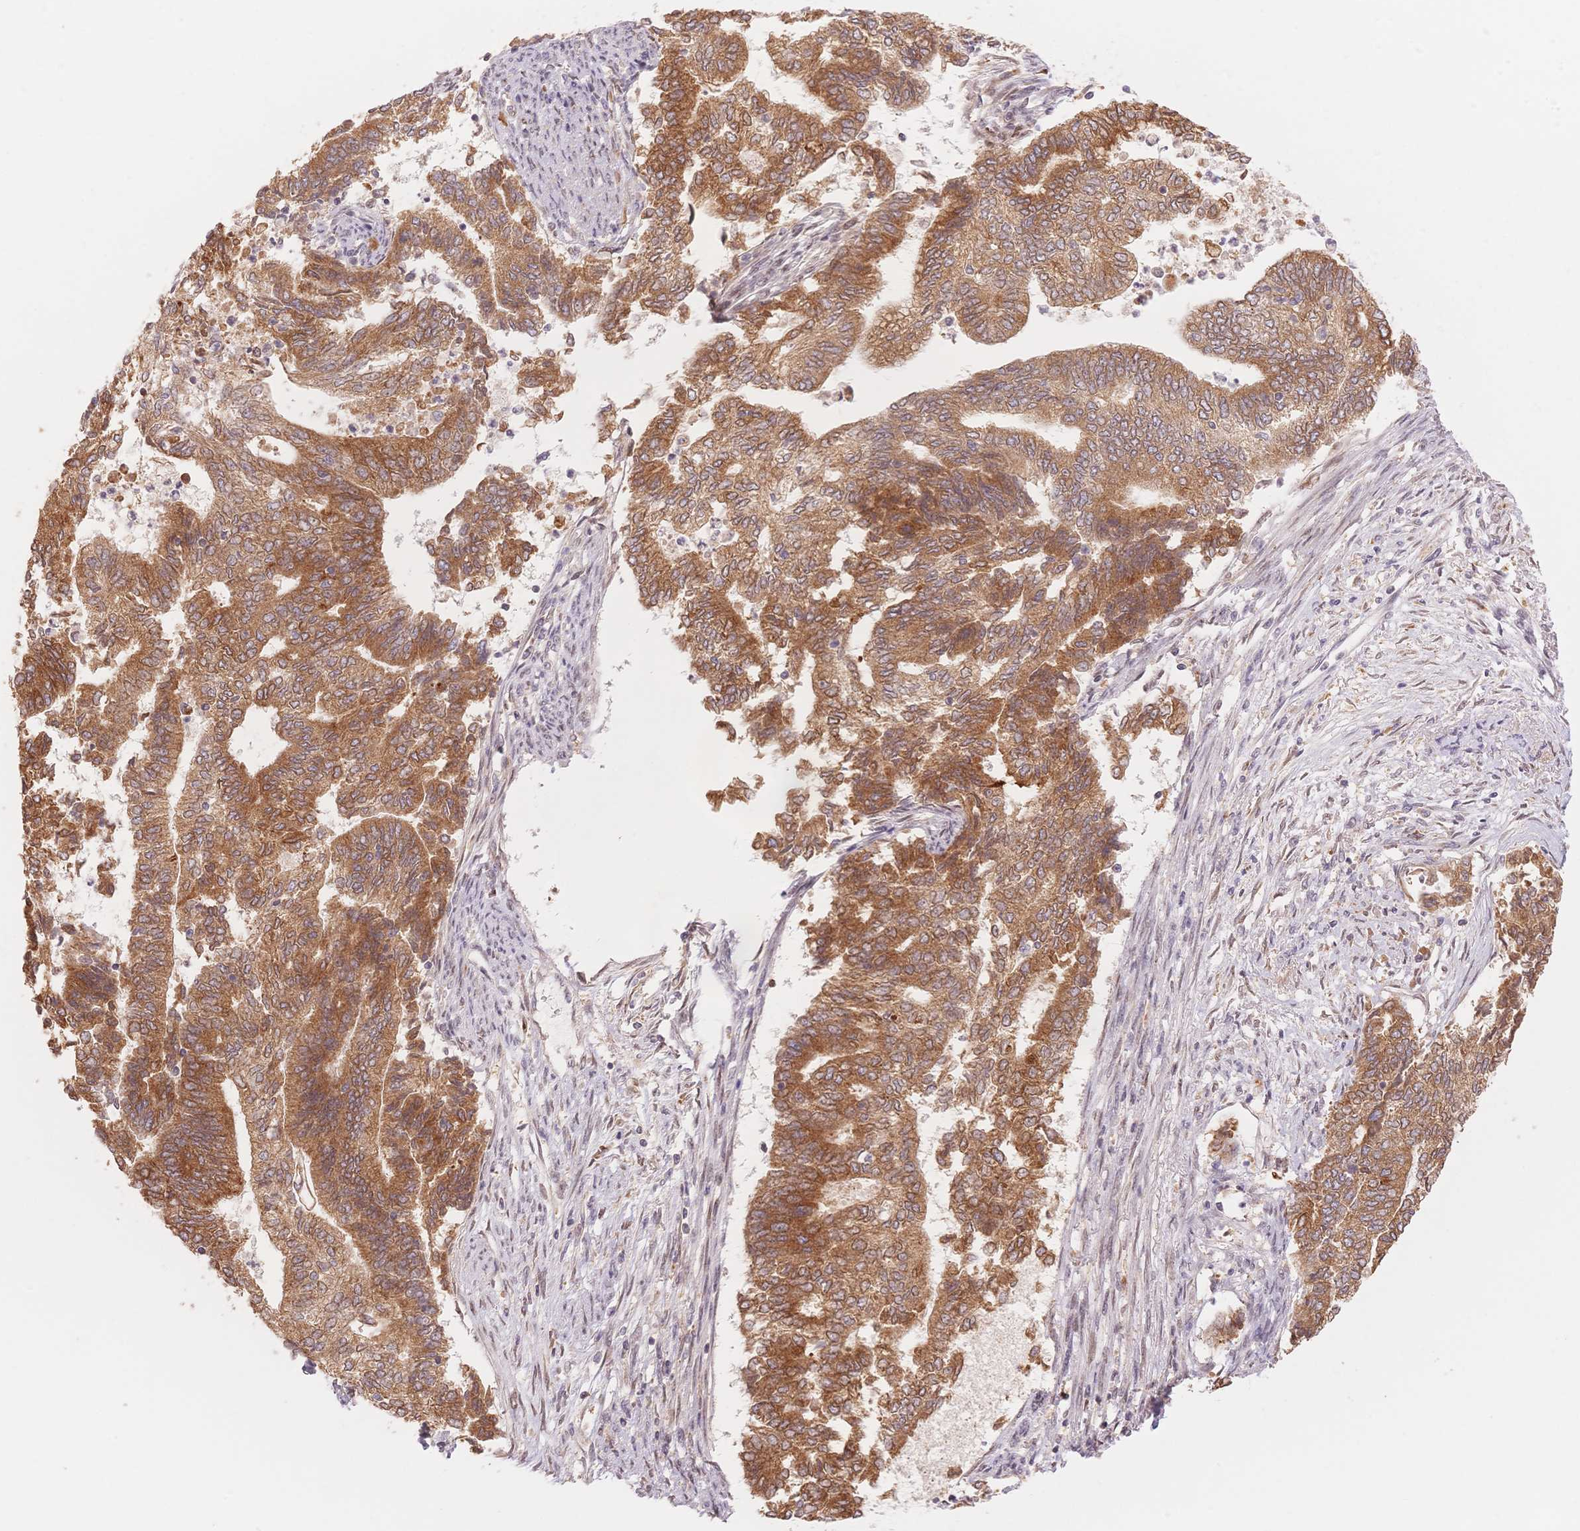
{"staining": {"intensity": "moderate", "quantity": ">75%", "location": "cytoplasmic/membranous"}, "tissue": "endometrial cancer", "cell_type": "Tumor cells", "image_type": "cancer", "snomed": [{"axis": "morphology", "description": "Adenocarcinoma, NOS"}, {"axis": "topography", "description": "Endometrium"}], "caption": "Adenocarcinoma (endometrial) tissue demonstrates moderate cytoplasmic/membranous staining in approximately >75% of tumor cells, visualized by immunohistochemistry.", "gene": "STK39", "patient": {"sex": "female", "age": 65}}